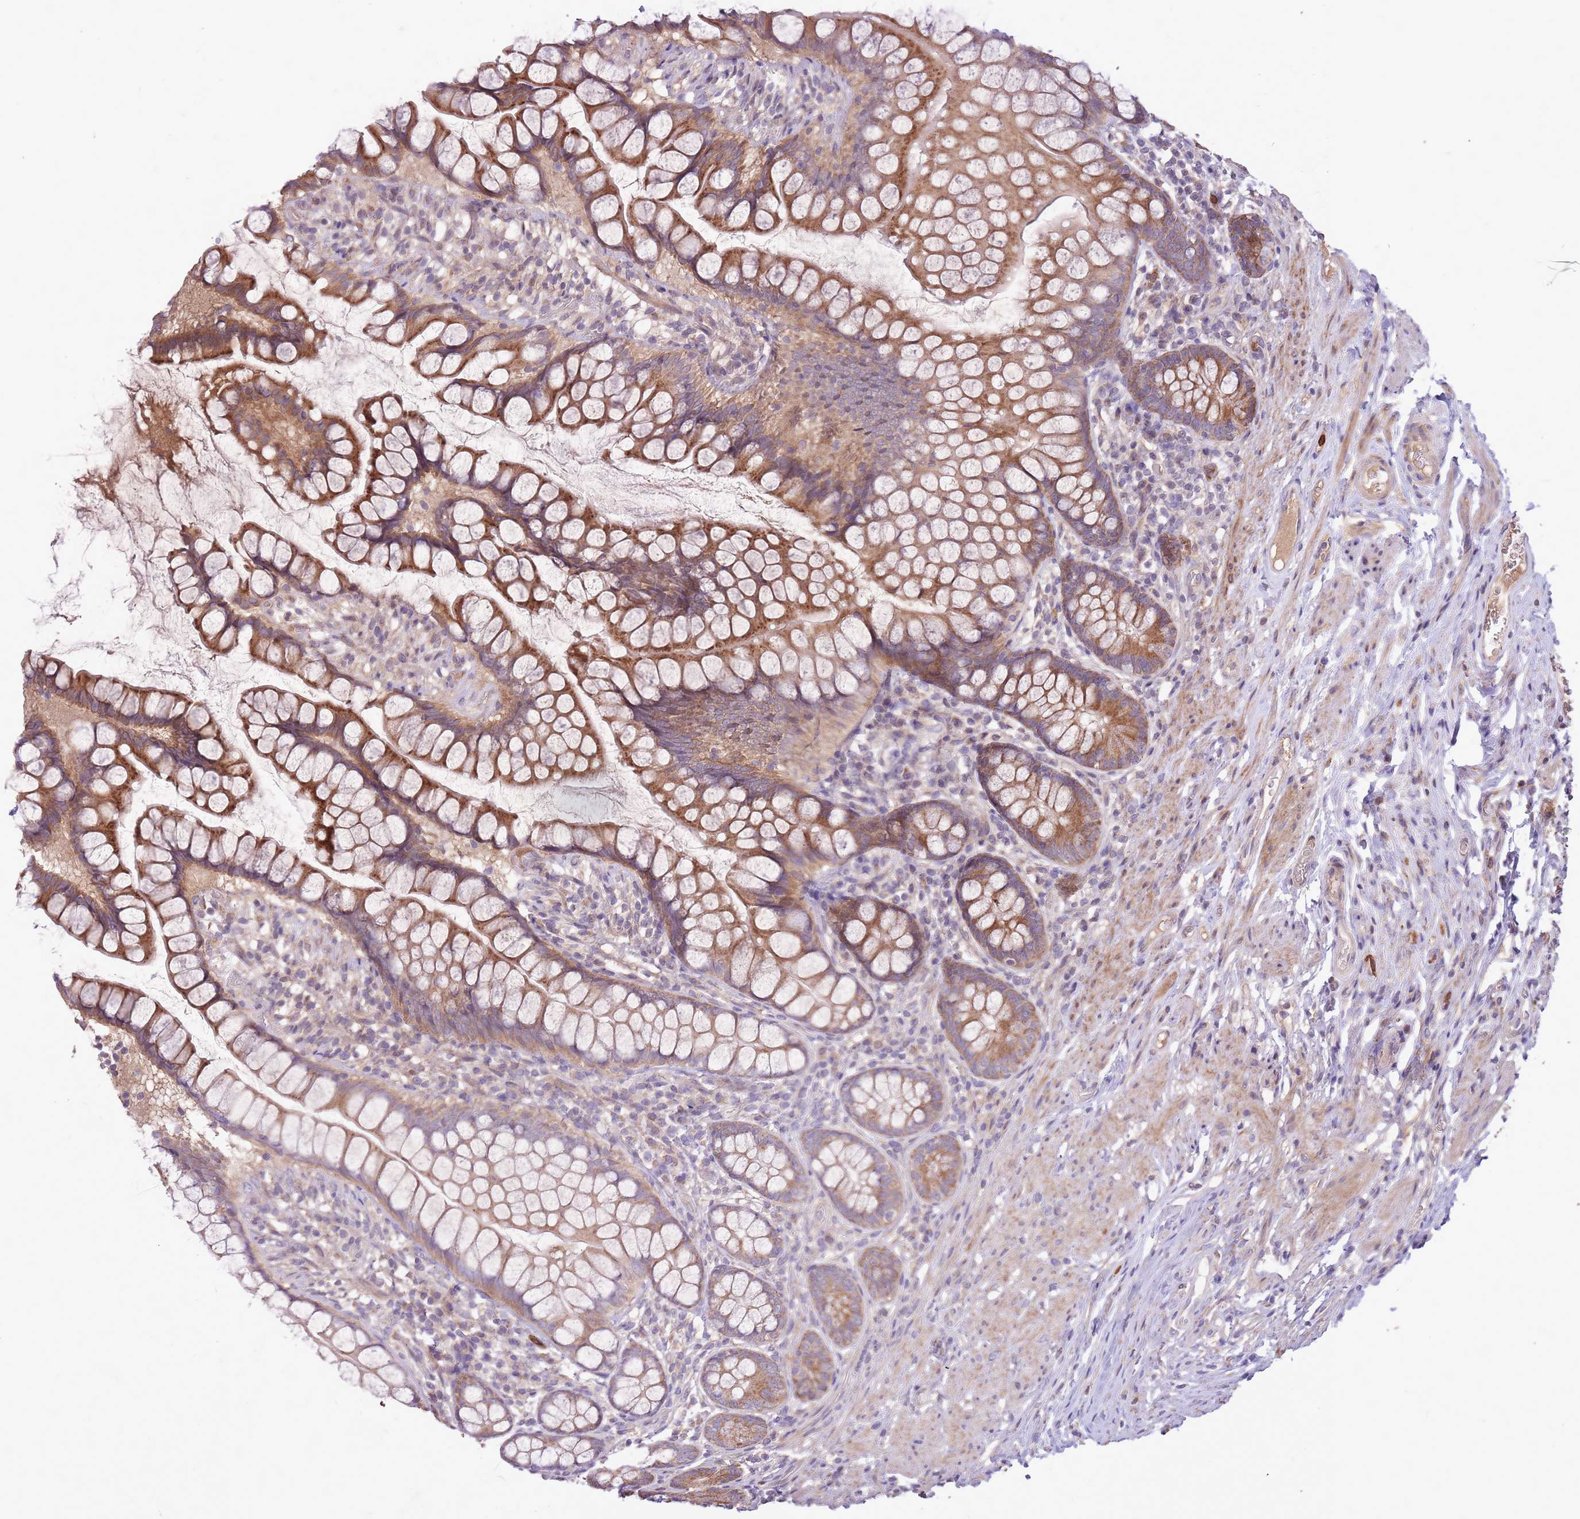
{"staining": {"intensity": "moderate", "quantity": ">75%", "location": "cytoplasmic/membranous"}, "tissue": "small intestine", "cell_type": "Glandular cells", "image_type": "normal", "snomed": [{"axis": "morphology", "description": "Normal tissue, NOS"}, {"axis": "topography", "description": "Small intestine"}], "caption": "This micrograph displays IHC staining of unremarkable human small intestine, with medium moderate cytoplasmic/membranous expression in about >75% of glandular cells.", "gene": "IGF2BP2", "patient": {"sex": "male", "age": 70}}